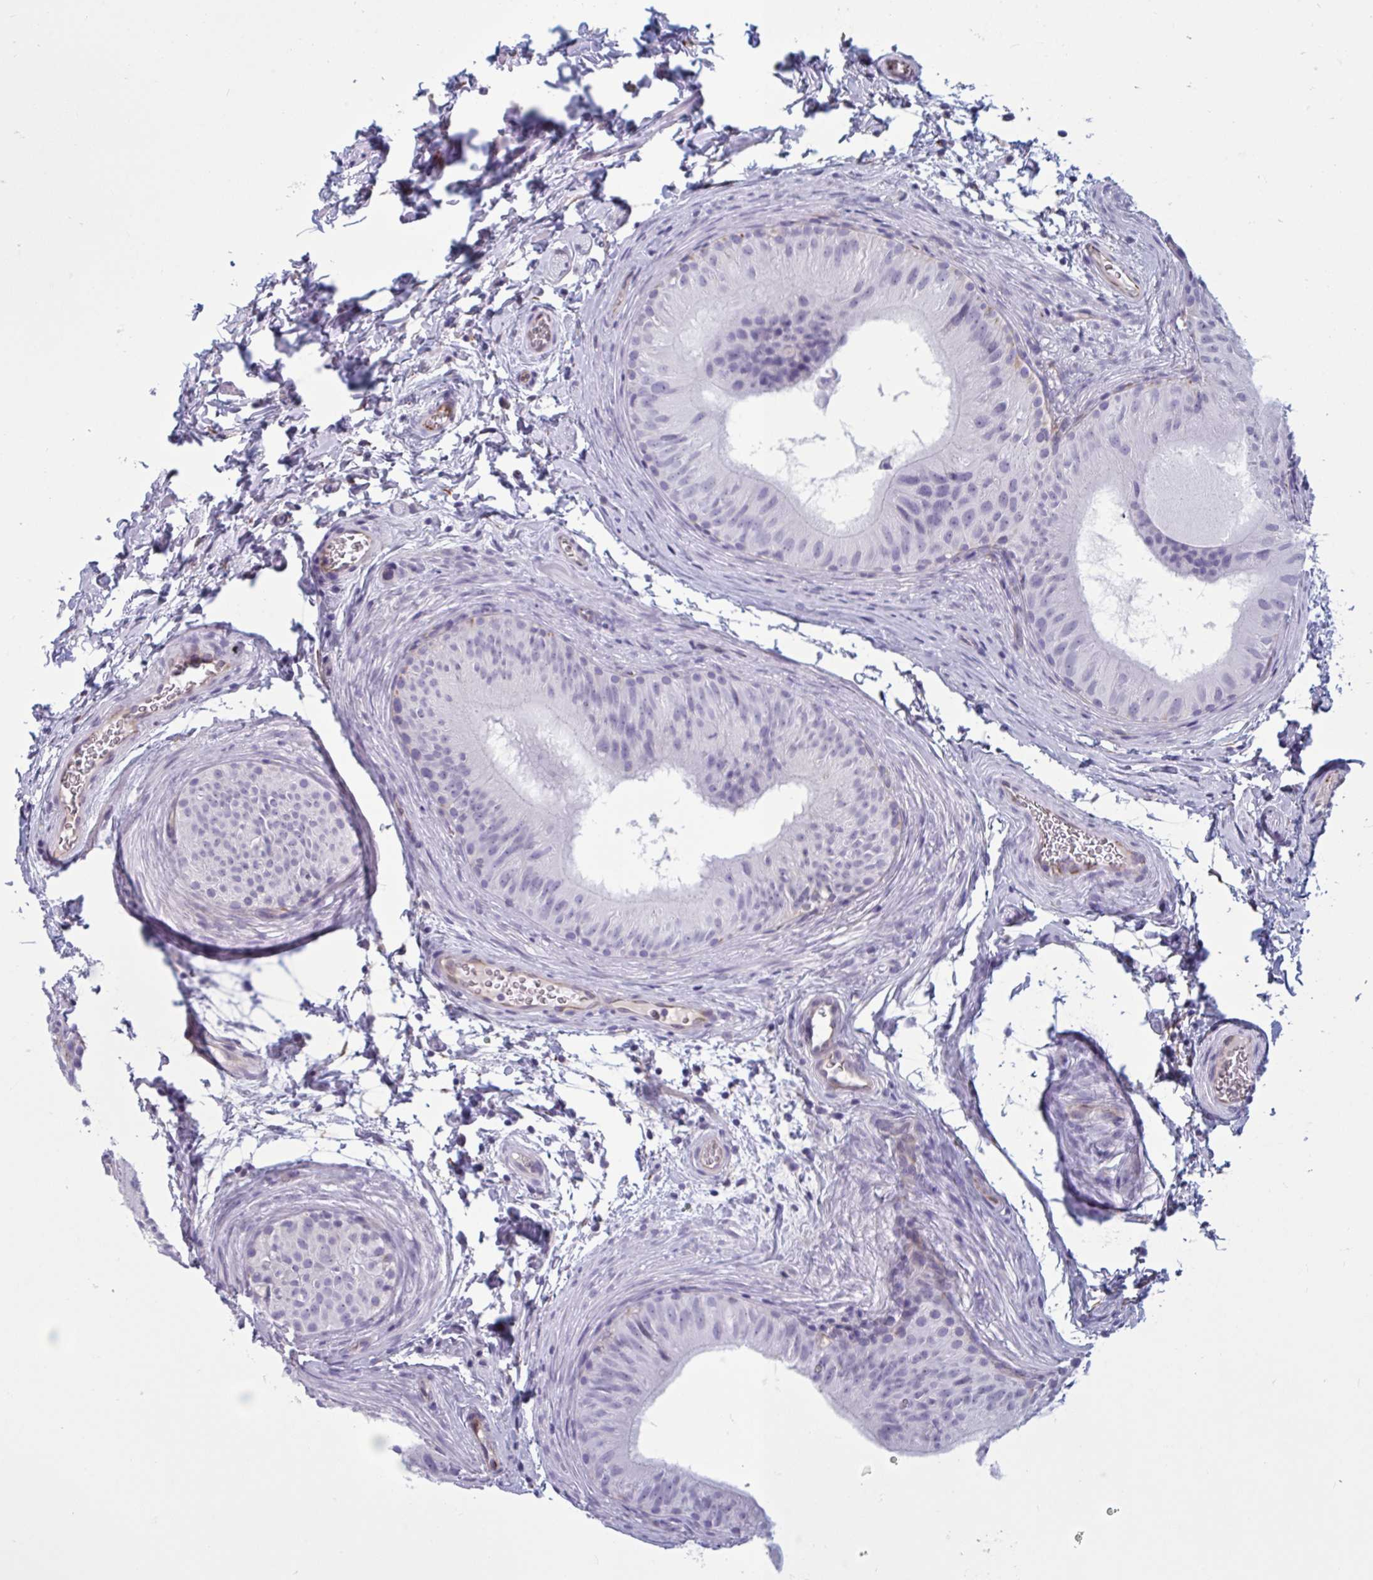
{"staining": {"intensity": "negative", "quantity": "none", "location": "none"}, "tissue": "epididymis", "cell_type": "Glandular cells", "image_type": "normal", "snomed": [{"axis": "morphology", "description": "Normal tissue, NOS"}, {"axis": "topography", "description": "Epididymis"}], "caption": "An immunohistochemistry (IHC) histopathology image of unremarkable epididymis is shown. There is no staining in glandular cells of epididymis.", "gene": "OR1L3", "patient": {"sex": "male", "age": 24}}